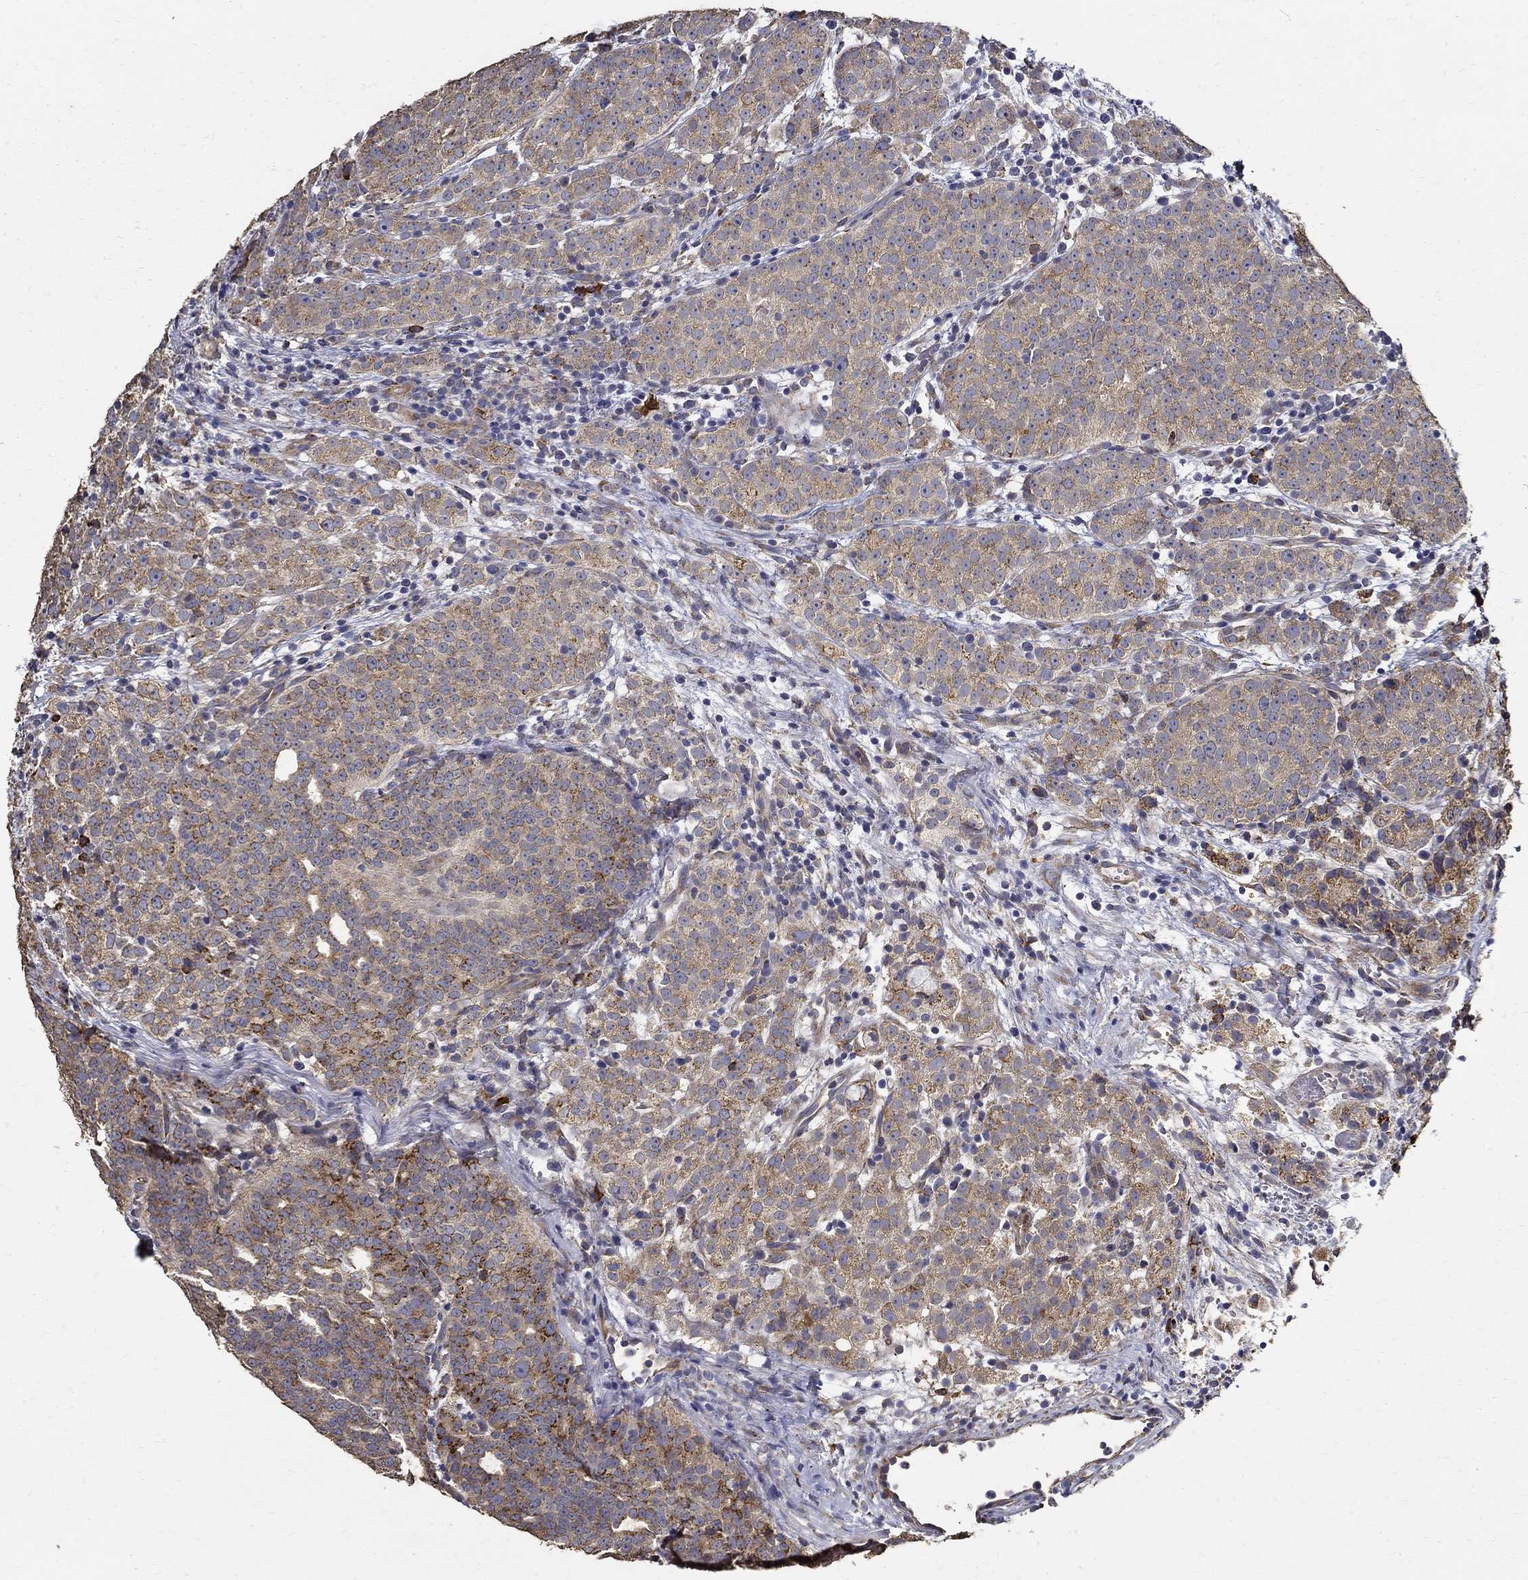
{"staining": {"intensity": "moderate", "quantity": ">75%", "location": "cytoplasmic/membranous"}, "tissue": "prostate cancer", "cell_type": "Tumor cells", "image_type": "cancer", "snomed": [{"axis": "morphology", "description": "Adenocarcinoma, High grade"}, {"axis": "topography", "description": "Prostate"}], "caption": "The micrograph demonstrates staining of prostate cancer, revealing moderate cytoplasmic/membranous protein expression (brown color) within tumor cells.", "gene": "EMILIN3", "patient": {"sex": "male", "age": 53}}